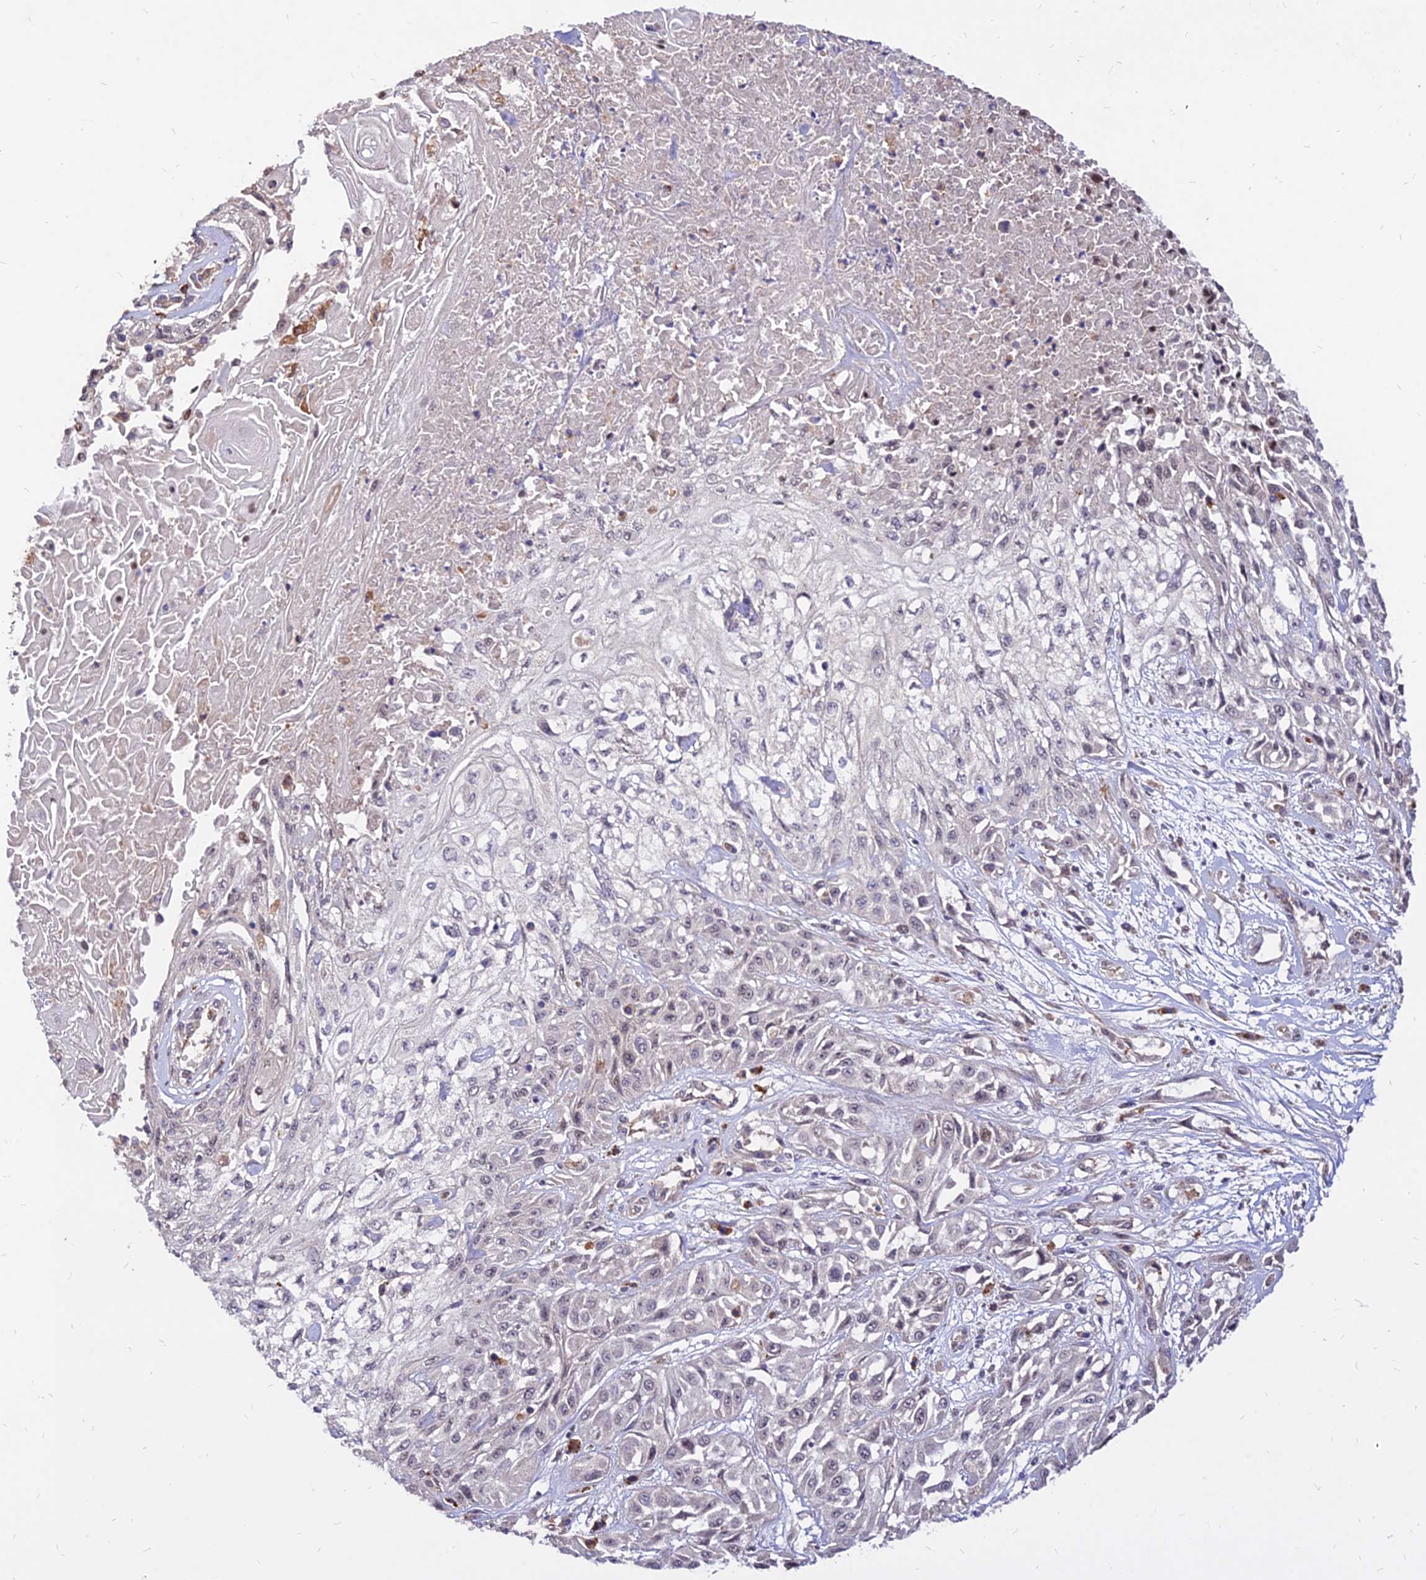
{"staining": {"intensity": "negative", "quantity": "none", "location": "none"}, "tissue": "skin cancer", "cell_type": "Tumor cells", "image_type": "cancer", "snomed": [{"axis": "morphology", "description": "Squamous cell carcinoma, NOS"}, {"axis": "morphology", "description": "Squamous cell carcinoma, metastatic, NOS"}, {"axis": "topography", "description": "Skin"}, {"axis": "topography", "description": "Lymph node"}], "caption": "A high-resolution image shows immunohistochemistry staining of metastatic squamous cell carcinoma (skin), which exhibits no significant staining in tumor cells. The staining was performed using DAB (3,3'-diaminobenzidine) to visualize the protein expression in brown, while the nuclei were stained in blue with hematoxylin (Magnification: 20x).", "gene": "C11orf68", "patient": {"sex": "male", "age": 75}}